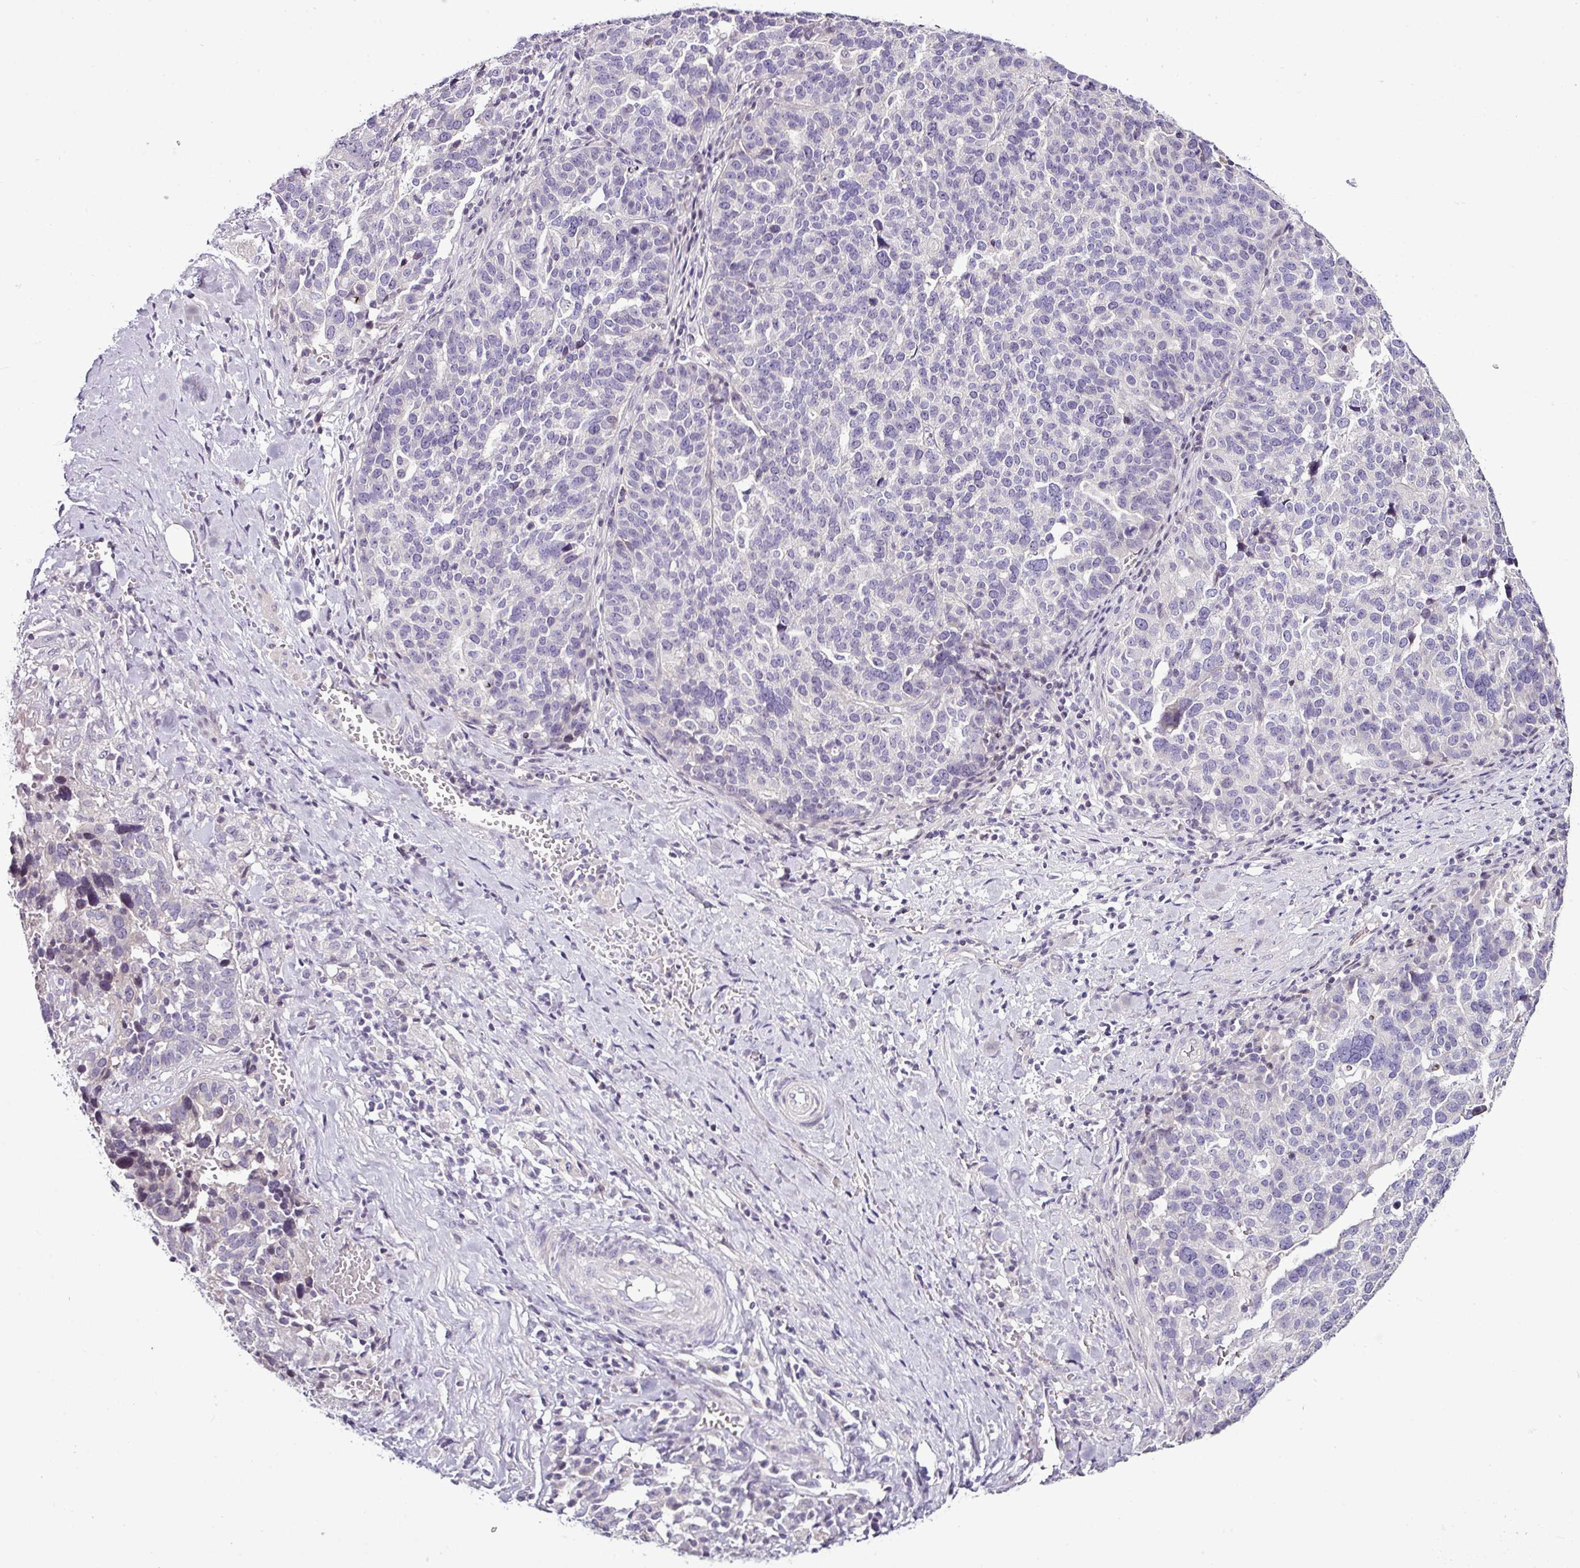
{"staining": {"intensity": "negative", "quantity": "none", "location": "none"}, "tissue": "ovarian cancer", "cell_type": "Tumor cells", "image_type": "cancer", "snomed": [{"axis": "morphology", "description": "Cystadenocarcinoma, serous, NOS"}, {"axis": "topography", "description": "Ovary"}], "caption": "A high-resolution image shows immunohistochemistry (IHC) staining of serous cystadenocarcinoma (ovarian), which exhibits no significant positivity in tumor cells.", "gene": "TEX30", "patient": {"sex": "female", "age": 59}}